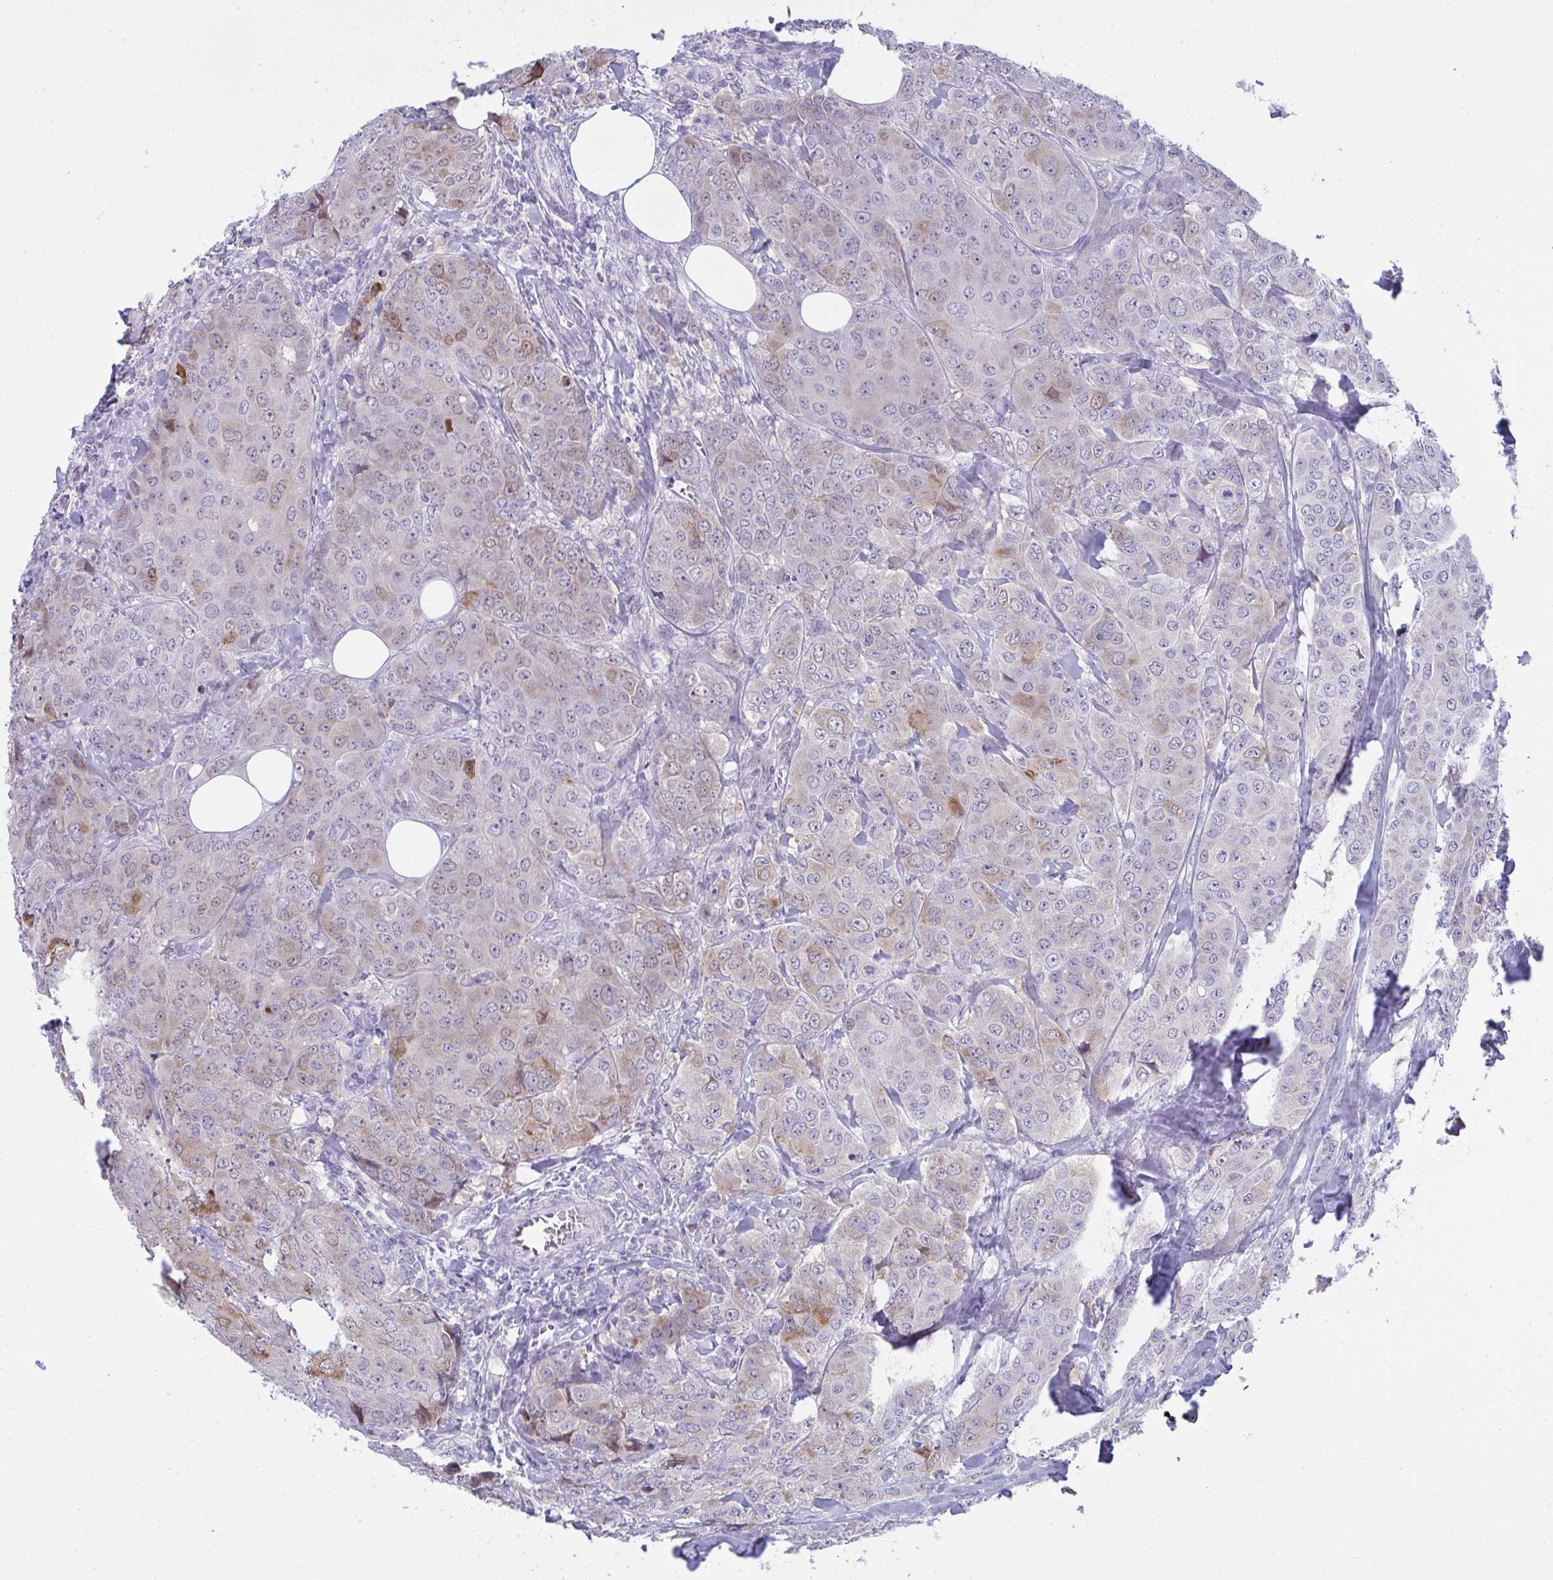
{"staining": {"intensity": "weak", "quantity": "<25%", "location": "cytoplasmic/membranous"}, "tissue": "breast cancer", "cell_type": "Tumor cells", "image_type": "cancer", "snomed": [{"axis": "morphology", "description": "Duct carcinoma"}, {"axis": "topography", "description": "Breast"}], "caption": "A high-resolution photomicrograph shows immunohistochemistry (IHC) staining of breast cancer (invasive ductal carcinoma), which exhibits no significant positivity in tumor cells. (DAB (3,3'-diaminobenzidine) immunohistochemistry (IHC) with hematoxylin counter stain).", "gene": "RGPD5", "patient": {"sex": "female", "age": 43}}